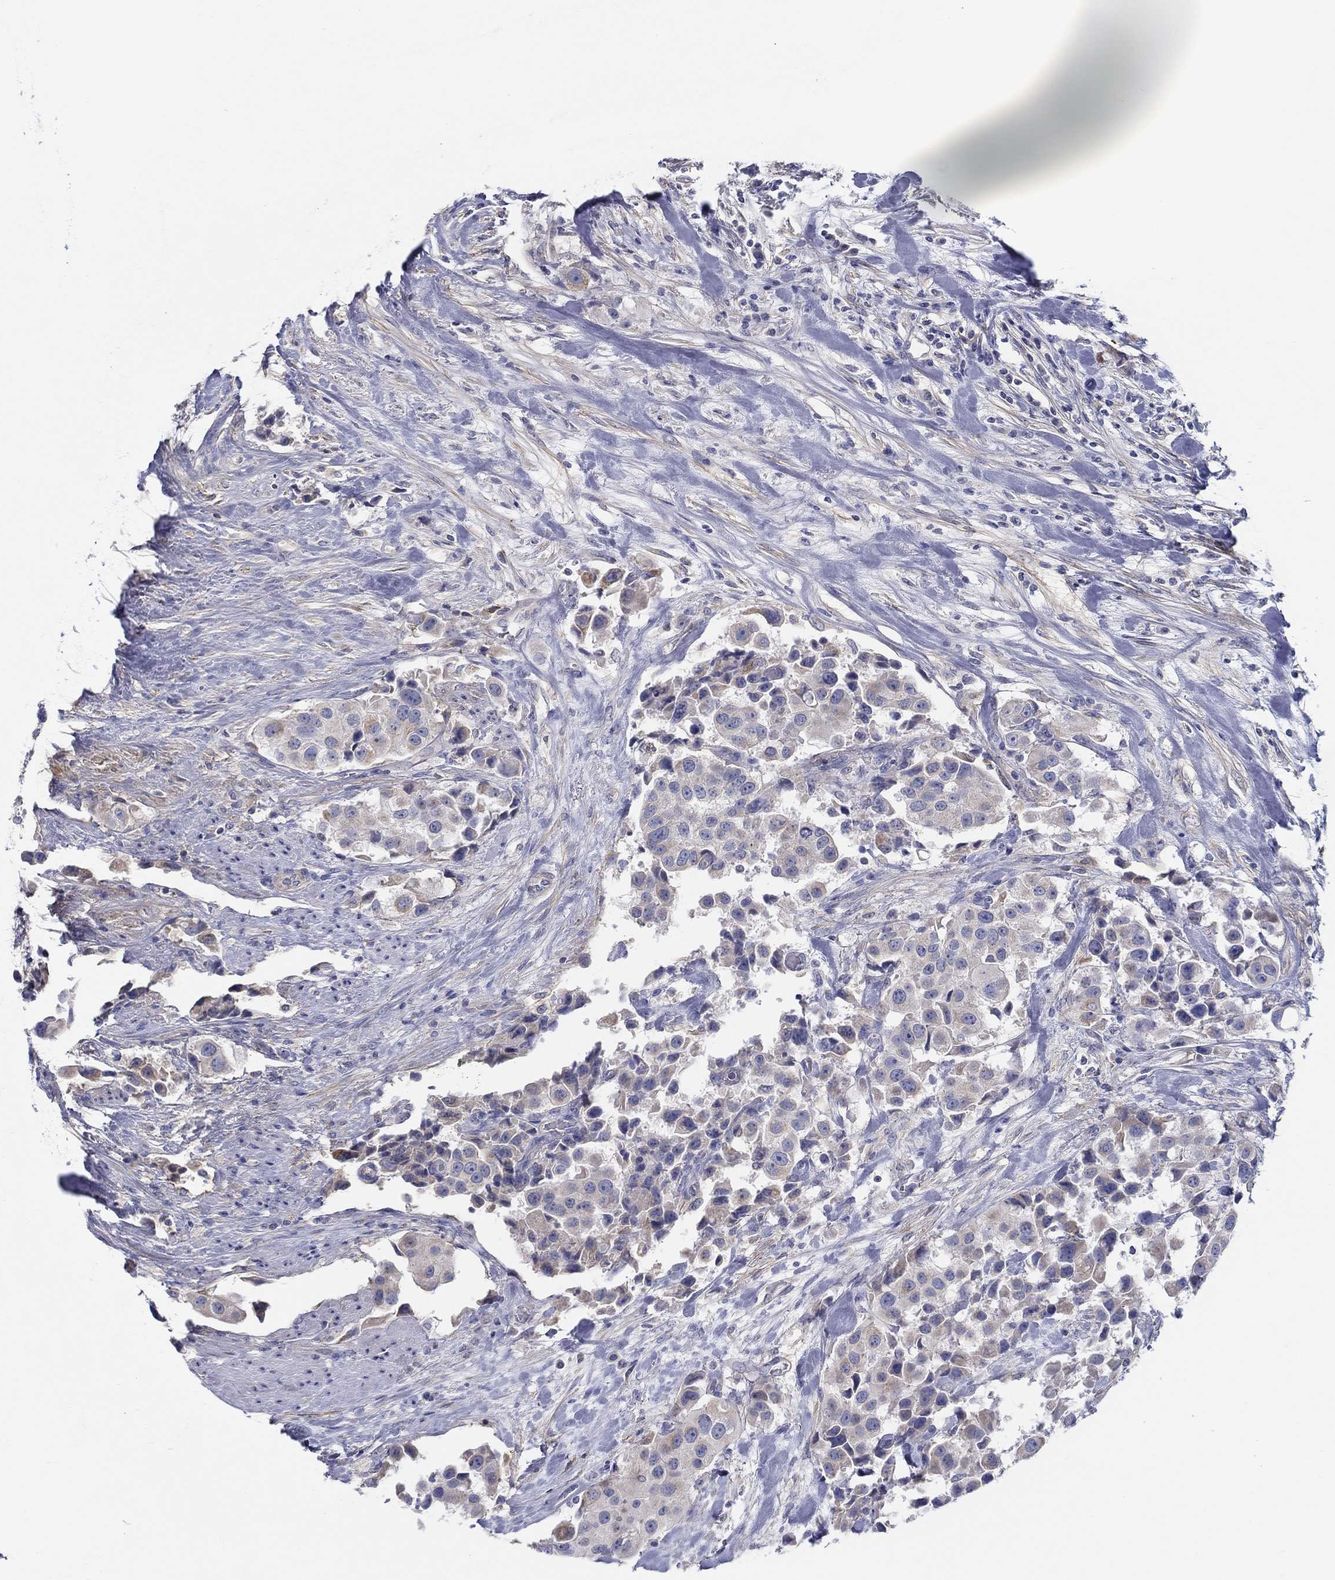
{"staining": {"intensity": "weak", "quantity": "<25%", "location": "cytoplasmic/membranous"}, "tissue": "urothelial cancer", "cell_type": "Tumor cells", "image_type": "cancer", "snomed": [{"axis": "morphology", "description": "Urothelial carcinoma, High grade"}, {"axis": "topography", "description": "Urinary bladder"}], "caption": "Tumor cells show no significant positivity in urothelial cancer. Brightfield microscopy of immunohistochemistry (IHC) stained with DAB (brown) and hematoxylin (blue), captured at high magnification.", "gene": "HAPLN4", "patient": {"sex": "female", "age": 64}}